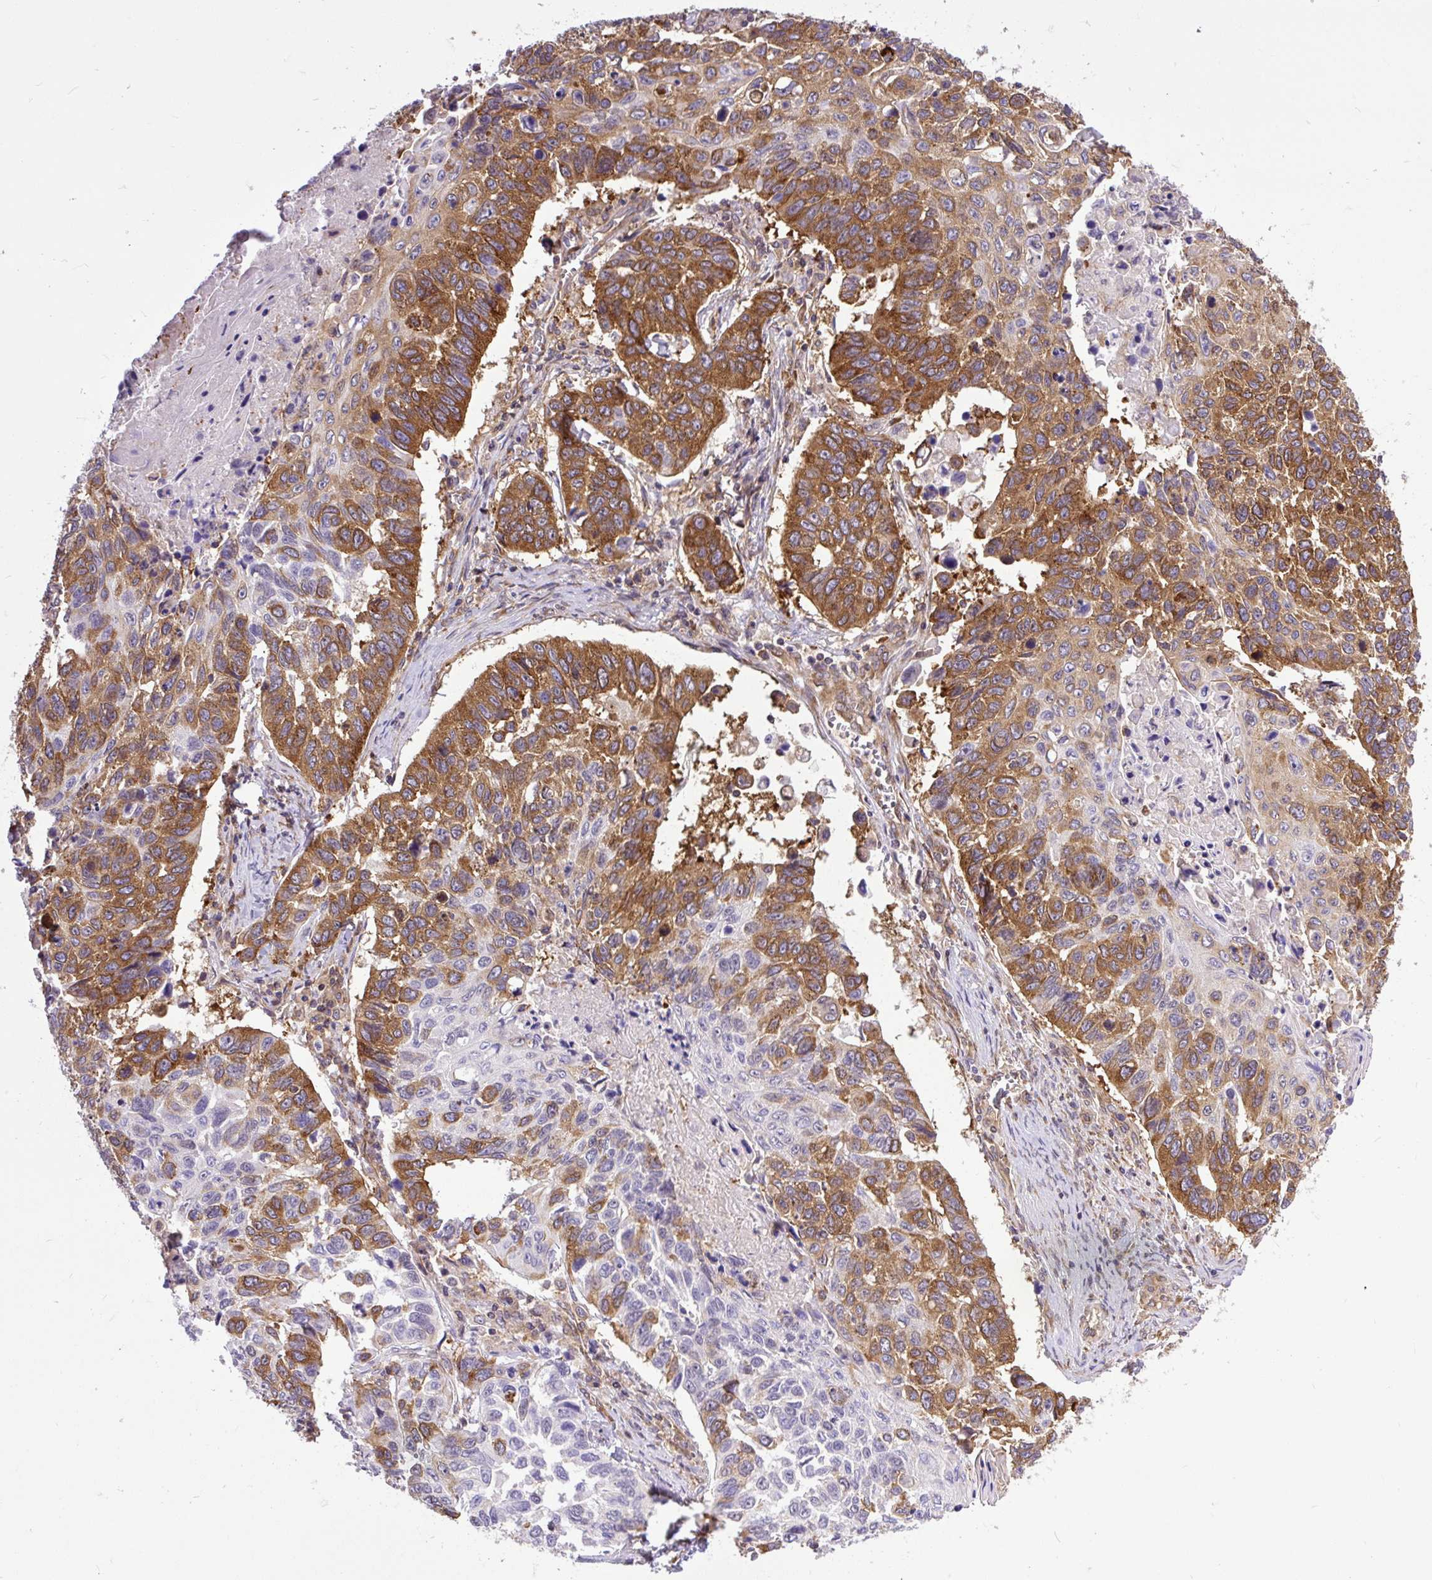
{"staining": {"intensity": "strong", "quantity": "25%-75%", "location": "cytoplasmic/membranous"}, "tissue": "lung cancer", "cell_type": "Tumor cells", "image_type": "cancer", "snomed": [{"axis": "morphology", "description": "Squamous cell carcinoma, NOS"}, {"axis": "topography", "description": "Lung"}], "caption": "A high-resolution image shows IHC staining of squamous cell carcinoma (lung), which reveals strong cytoplasmic/membranous staining in approximately 25%-75% of tumor cells.", "gene": "TRIM17", "patient": {"sex": "male", "age": 62}}